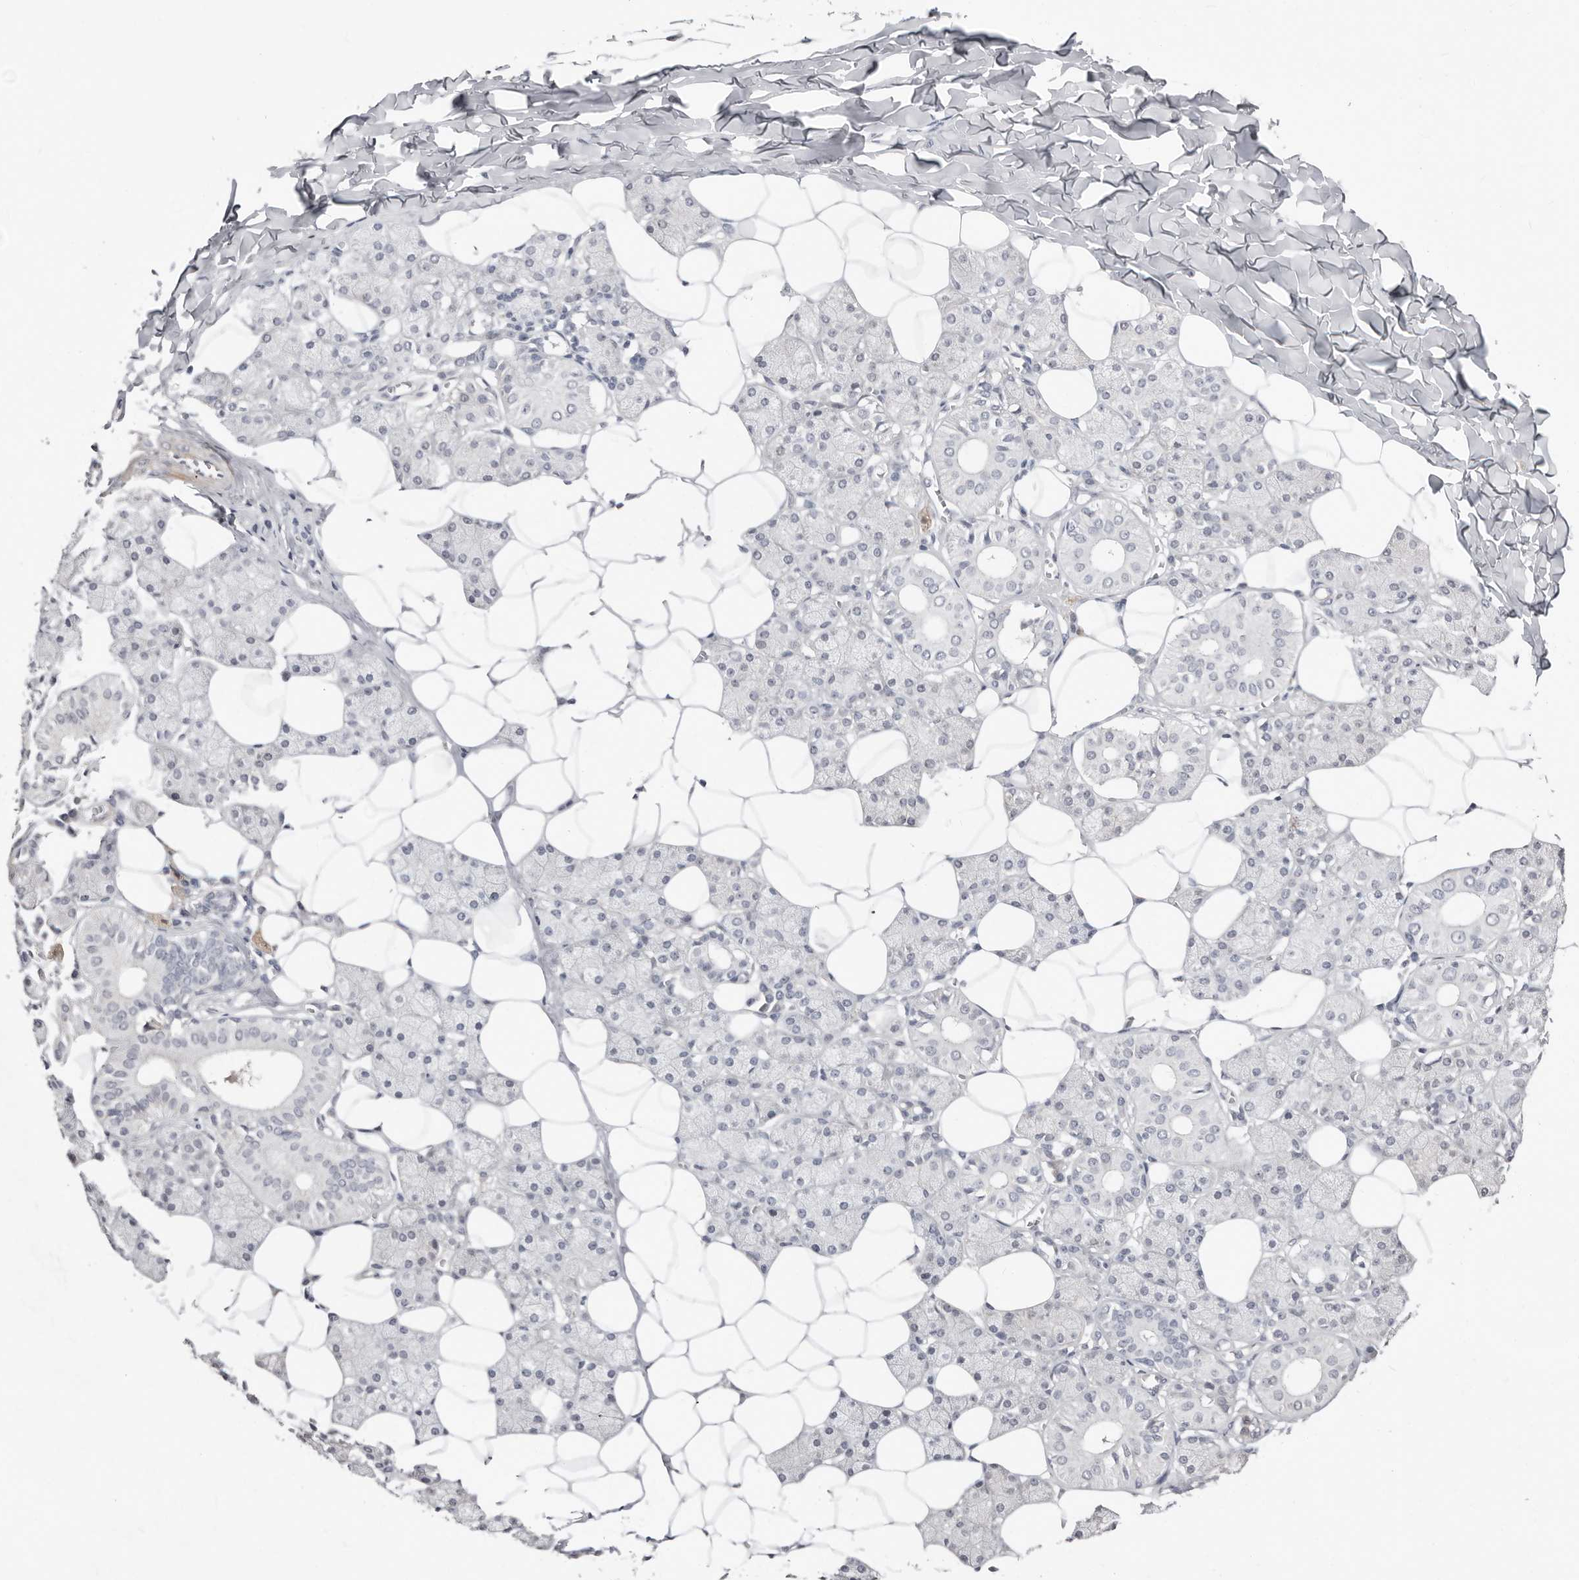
{"staining": {"intensity": "weak", "quantity": "<25%", "location": "nuclear"}, "tissue": "salivary gland", "cell_type": "Glandular cells", "image_type": "normal", "snomed": [{"axis": "morphology", "description": "Normal tissue, NOS"}, {"axis": "topography", "description": "Salivary gland"}], "caption": "DAB (3,3'-diaminobenzidine) immunohistochemical staining of unremarkable salivary gland demonstrates no significant positivity in glandular cells. (Stains: DAB (3,3'-diaminobenzidine) immunohistochemistry with hematoxylin counter stain, Microscopy: brightfield microscopy at high magnification).", "gene": "ASRGL1", "patient": {"sex": "female", "age": 33}}